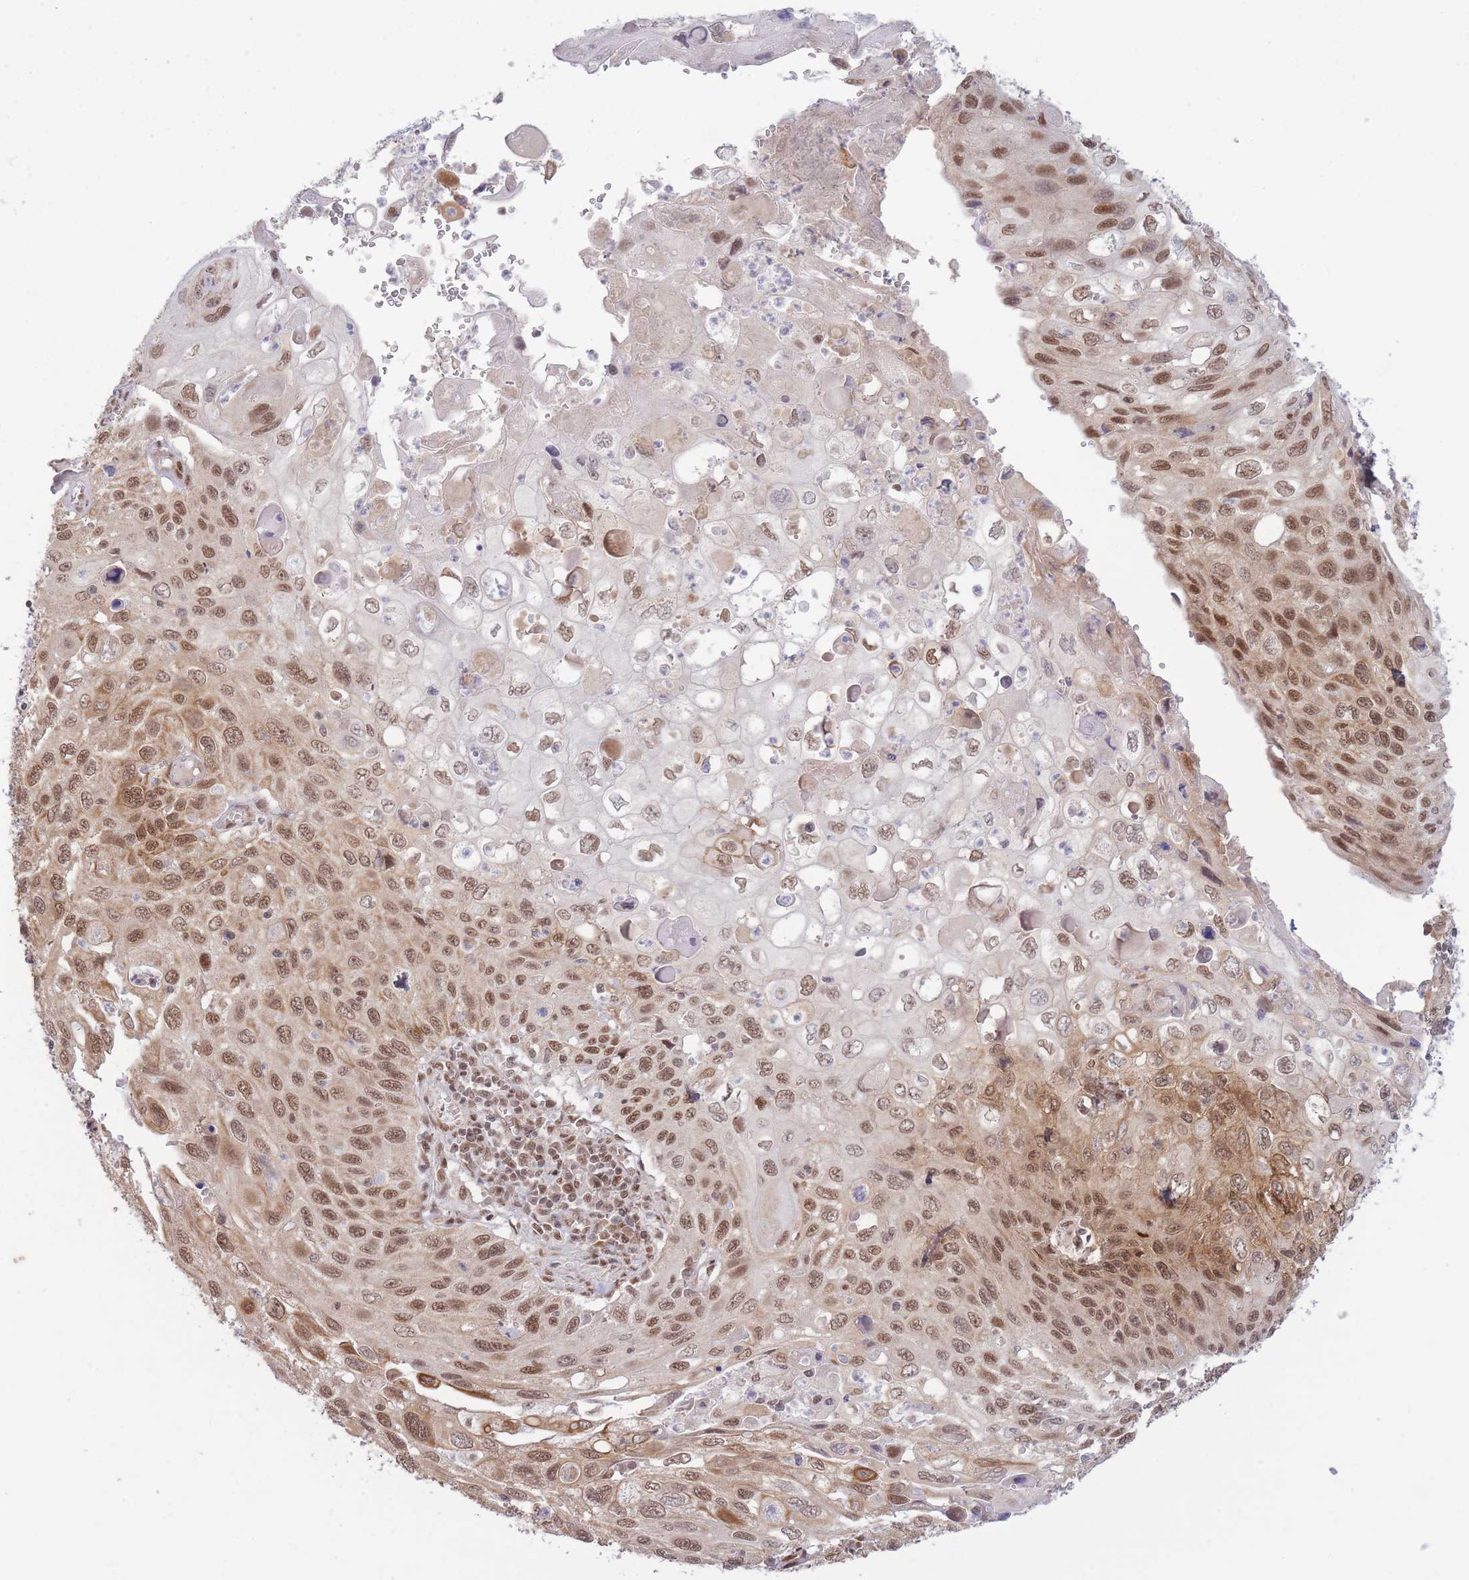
{"staining": {"intensity": "moderate", "quantity": ">75%", "location": "cytoplasmic/membranous,nuclear"}, "tissue": "cervical cancer", "cell_type": "Tumor cells", "image_type": "cancer", "snomed": [{"axis": "morphology", "description": "Squamous cell carcinoma, NOS"}, {"axis": "topography", "description": "Cervix"}], "caption": "Protein staining demonstrates moderate cytoplasmic/membranous and nuclear staining in about >75% of tumor cells in cervical cancer (squamous cell carcinoma).", "gene": "CARD8", "patient": {"sex": "female", "age": 70}}